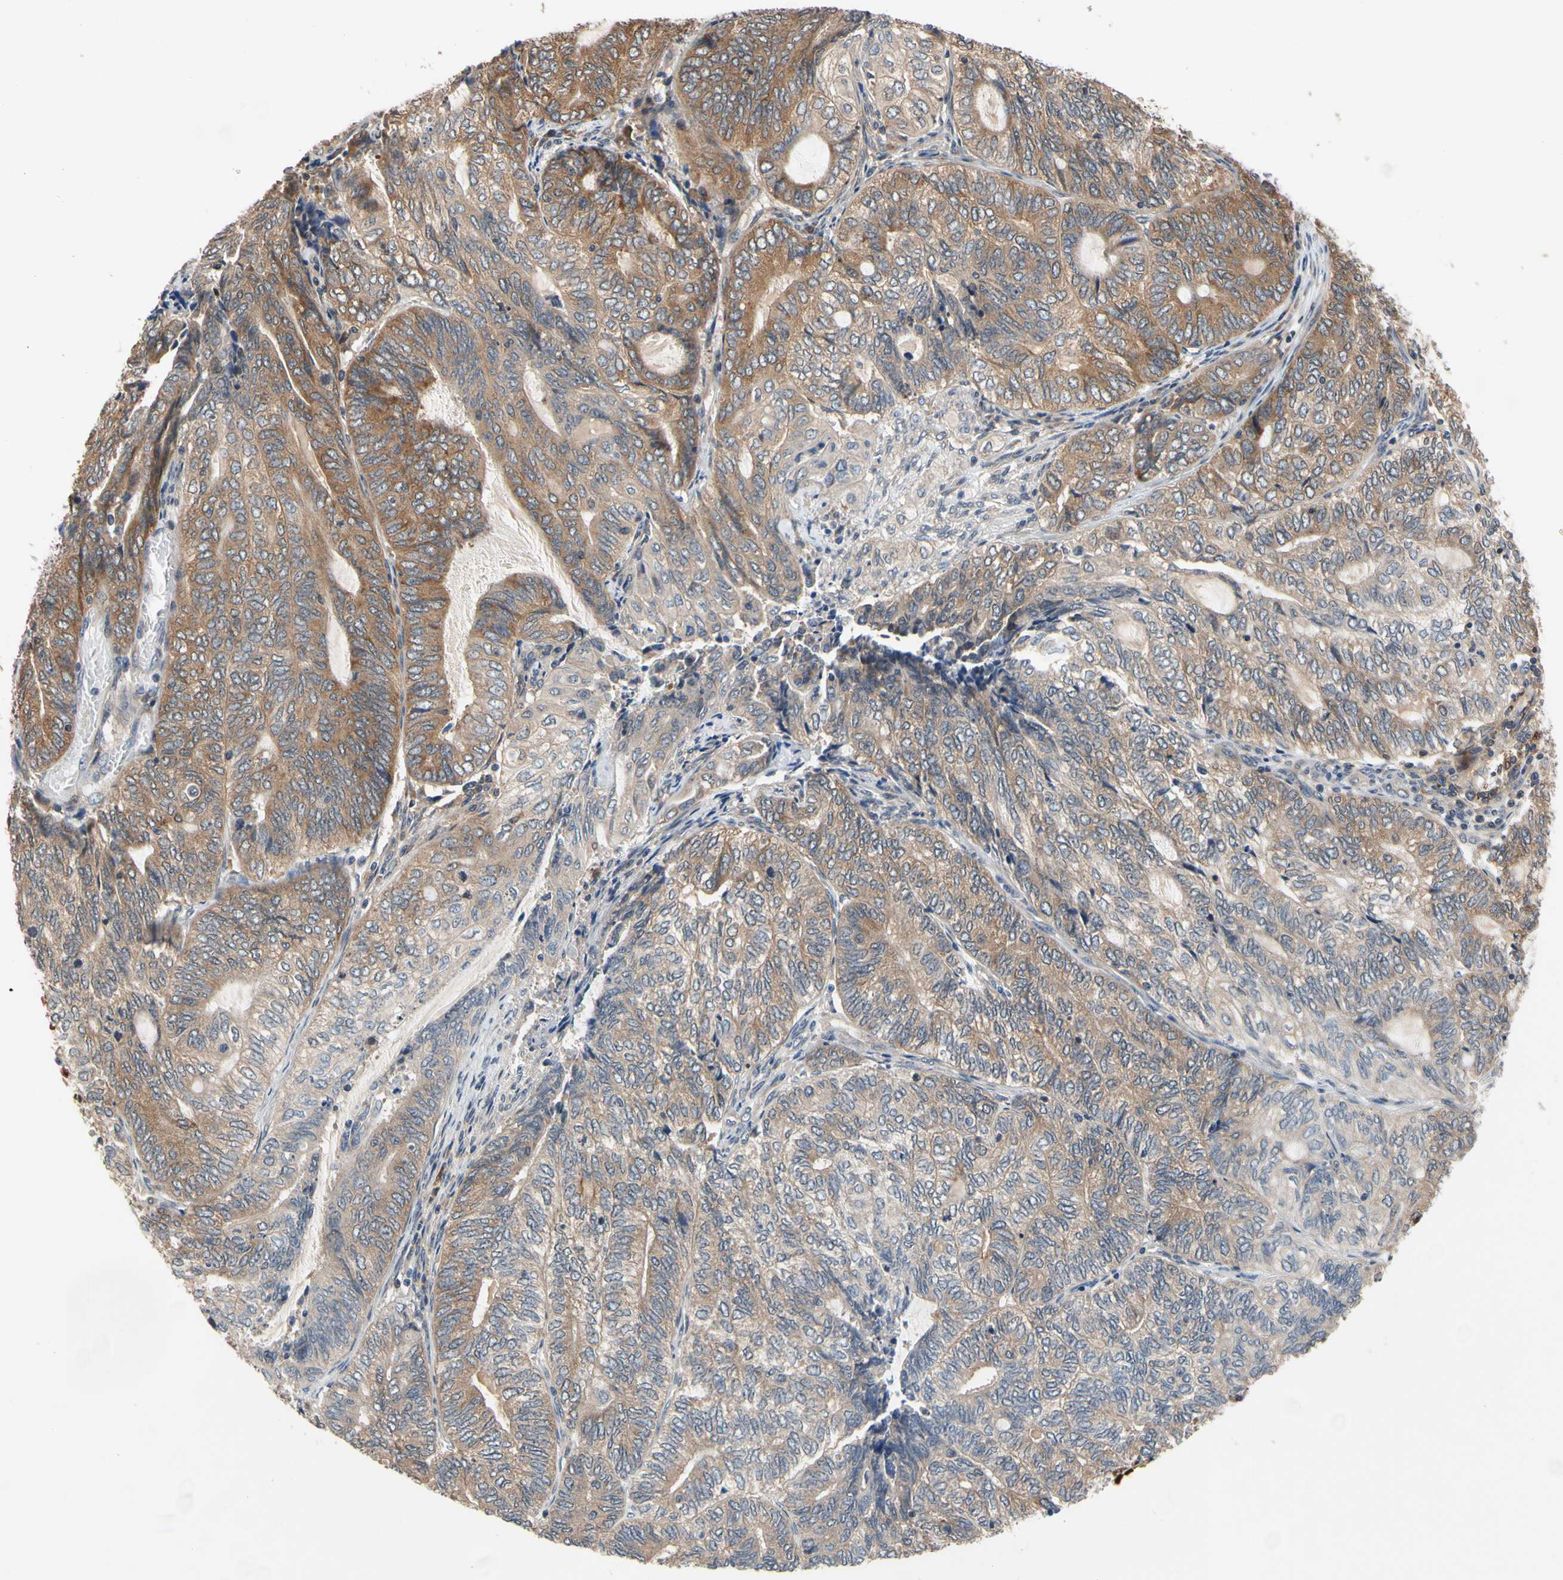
{"staining": {"intensity": "moderate", "quantity": "25%-75%", "location": "cytoplasmic/membranous"}, "tissue": "endometrial cancer", "cell_type": "Tumor cells", "image_type": "cancer", "snomed": [{"axis": "morphology", "description": "Adenocarcinoma, NOS"}, {"axis": "topography", "description": "Uterus"}, {"axis": "topography", "description": "Endometrium"}], "caption": "A brown stain highlights moderate cytoplasmic/membranous expression of a protein in endometrial adenocarcinoma tumor cells. (Stains: DAB in brown, nuclei in blue, Microscopy: brightfield microscopy at high magnification).", "gene": "ANKHD1", "patient": {"sex": "female", "age": 70}}